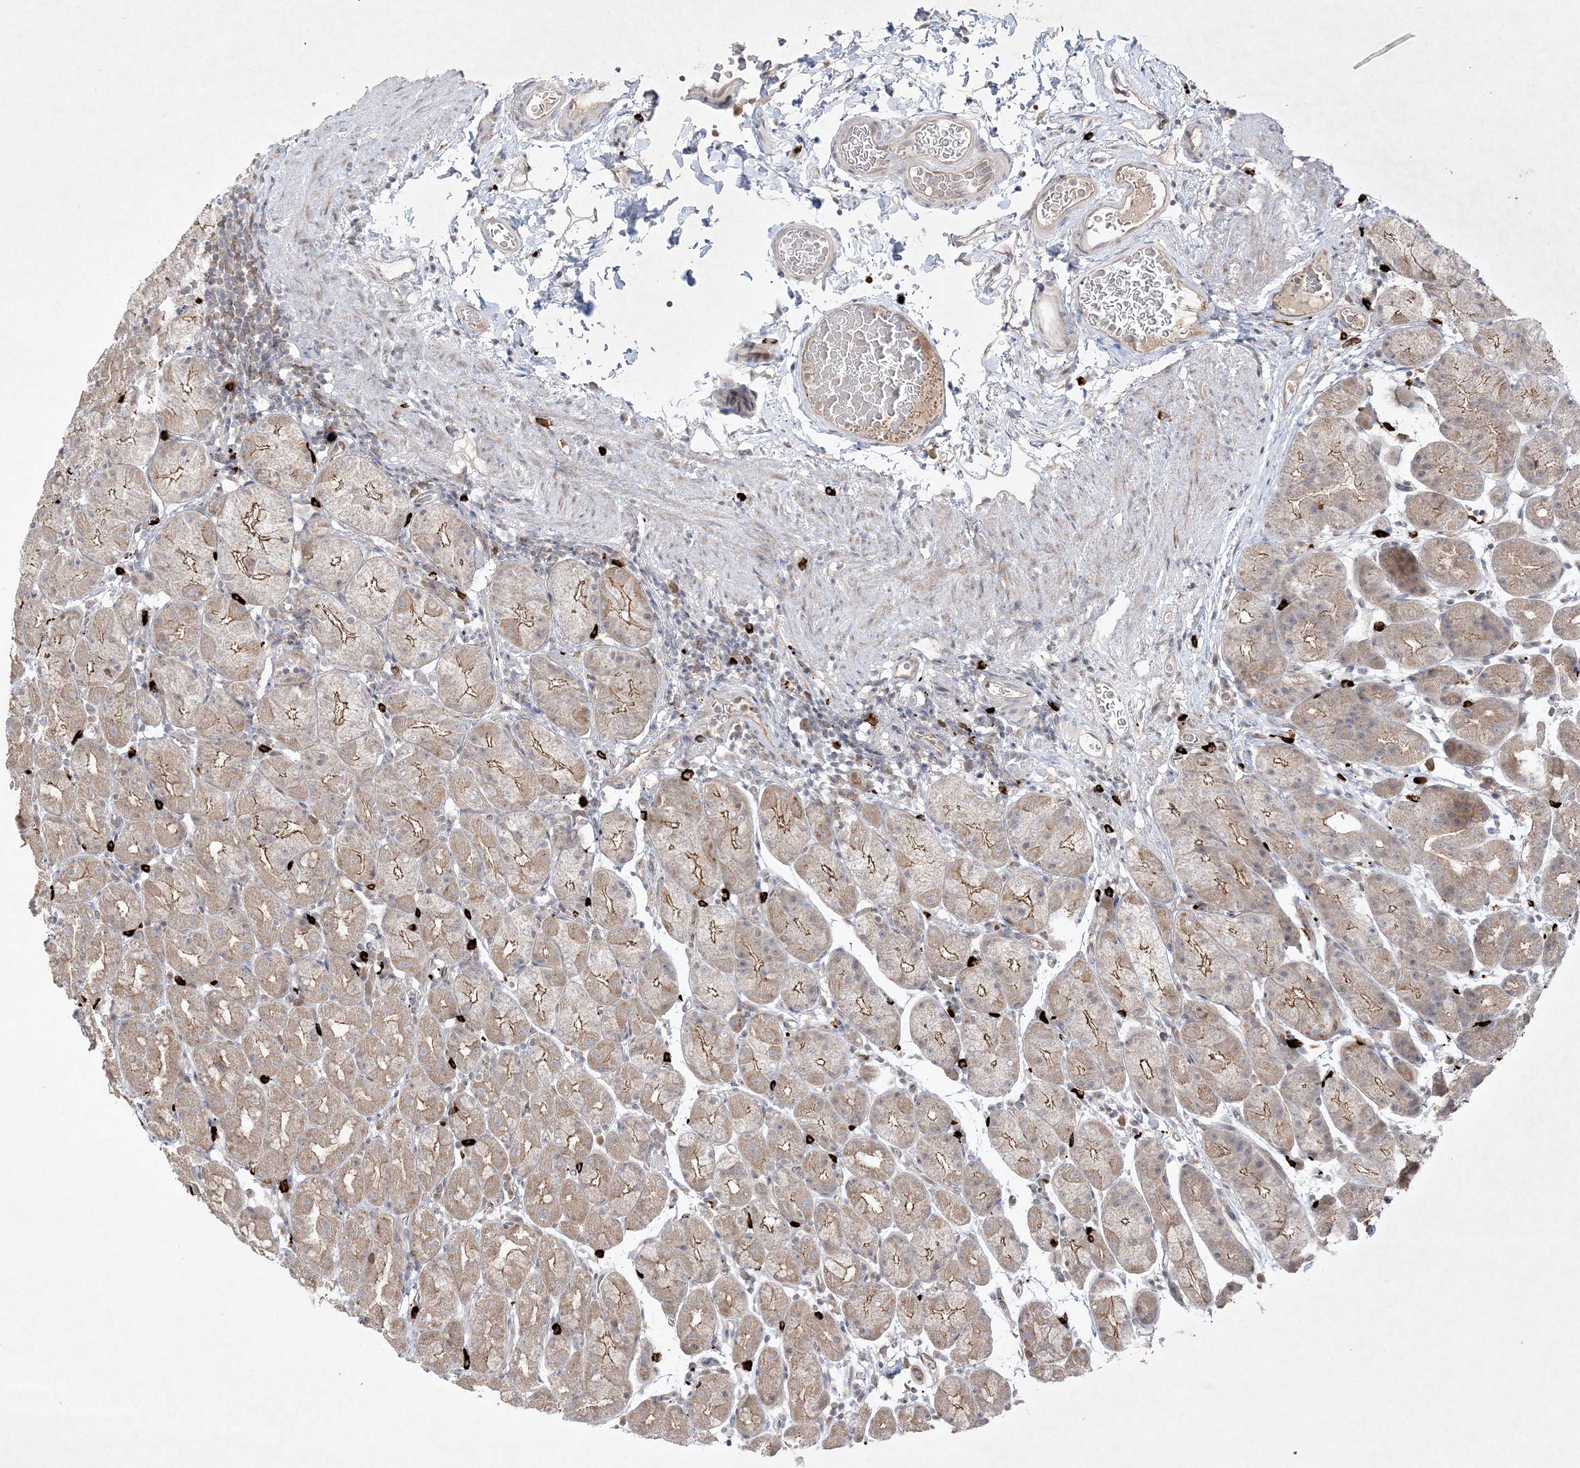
{"staining": {"intensity": "moderate", "quantity": "25%-75%", "location": "cytoplasmic/membranous"}, "tissue": "stomach", "cell_type": "Glandular cells", "image_type": "normal", "snomed": [{"axis": "morphology", "description": "Normal tissue, NOS"}, {"axis": "topography", "description": "Stomach, upper"}], "caption": "IHC of benign stomach displays medium levels of moderate cytoplasmic/membranous staining in about 25%-75% of glandular cells. (Brightfield microscopy of DAB IHC at high magnification).", "gene": "CLNK", "patient": {"sex": "male", "age": 68}}